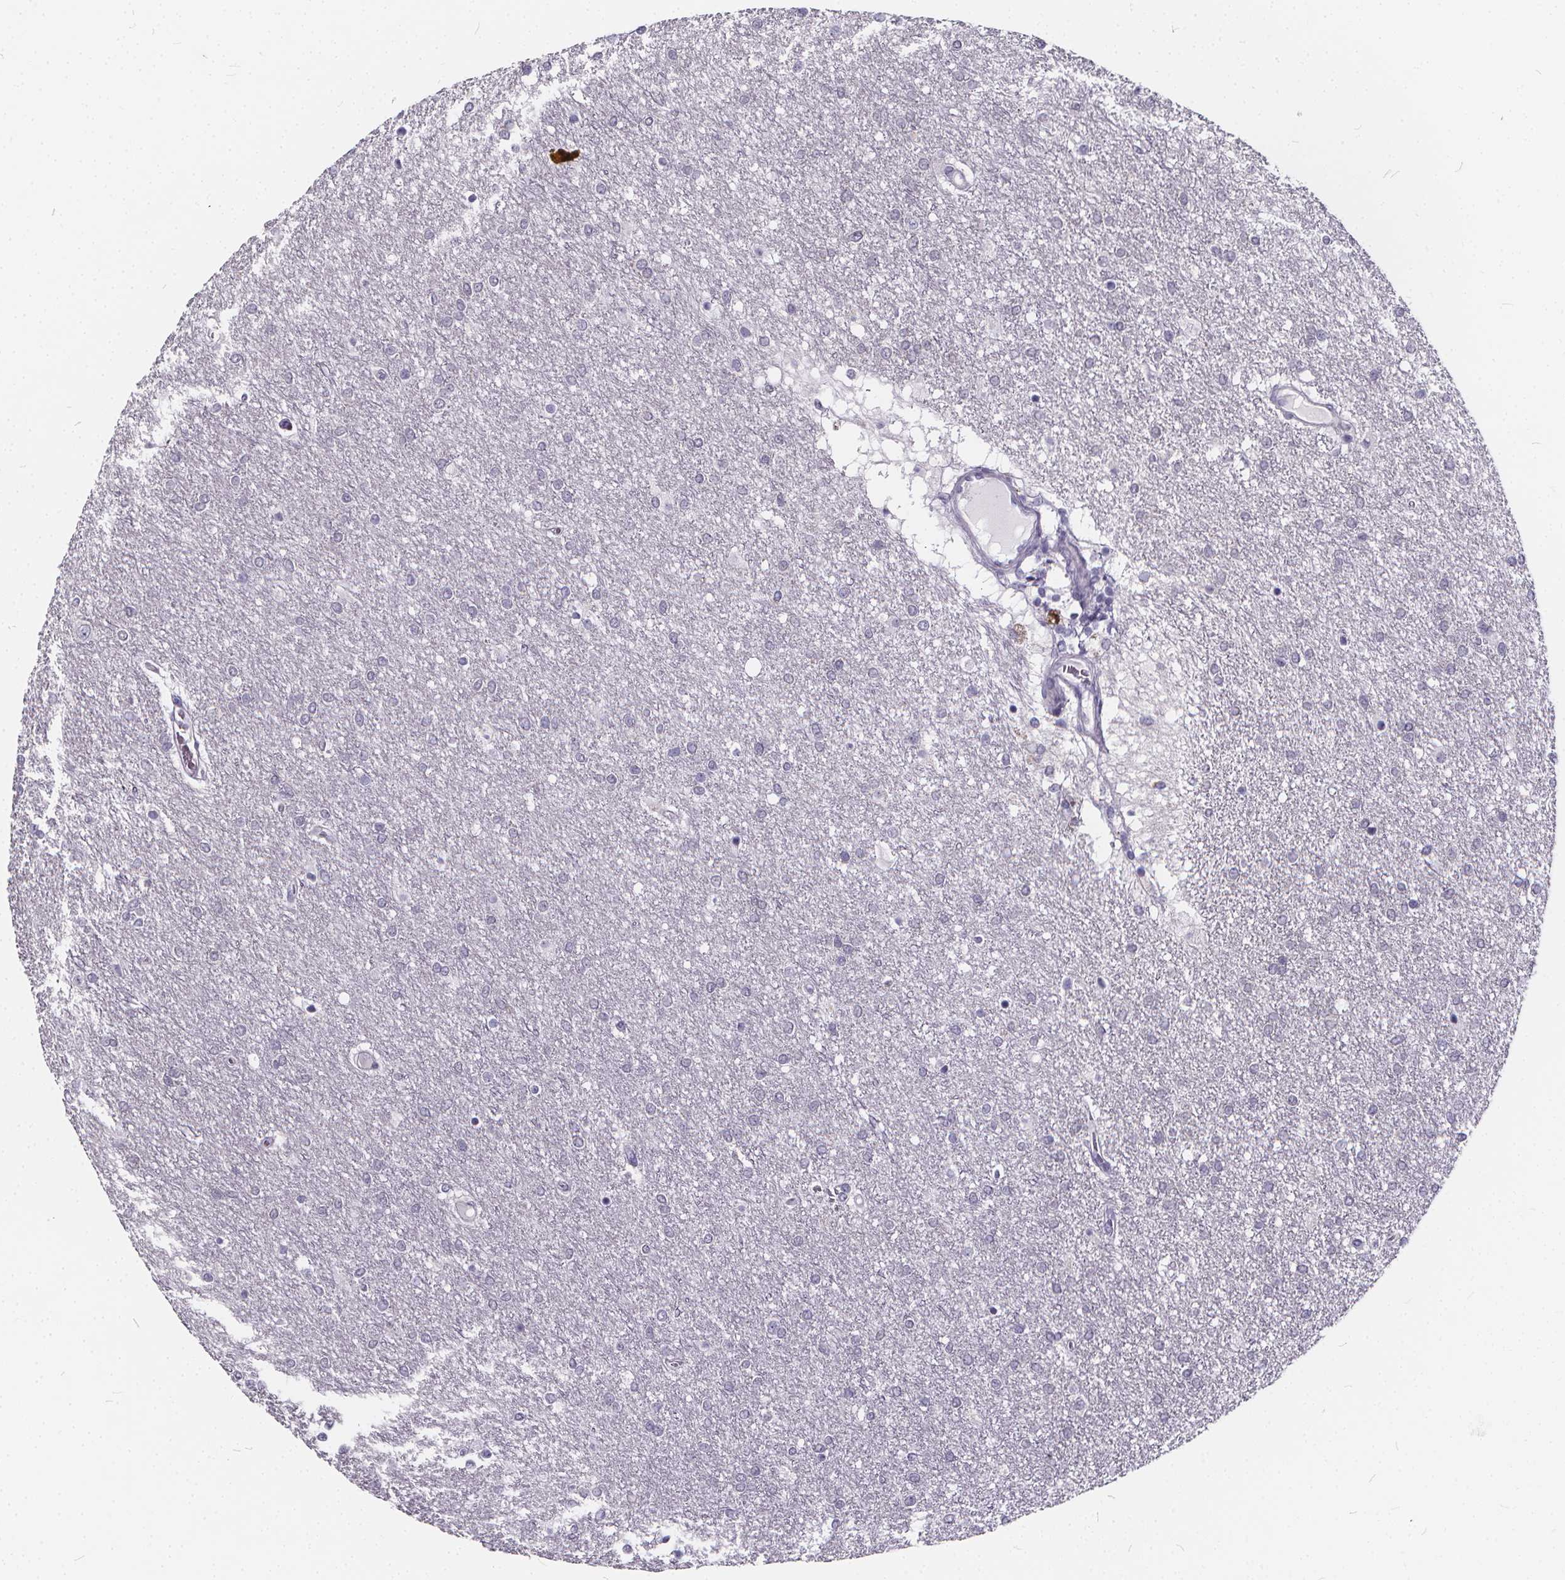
{"staining": {"intensity": "negative", "quantity": "none", "location": "none"}, "tissue": "glioma", "cell_type": "Tumor cells", "image_type": "cancer", "snomed": [{"axis": "morphology", "description": "Glioma, malignant, High grade"}, {"axis": "topography", "description": "Brain"}], "caption": "Tumor cells are negative for protein expression in human glioma.", "gene": "SPEF2", "patient": {"sex": "female", "age": 61}}